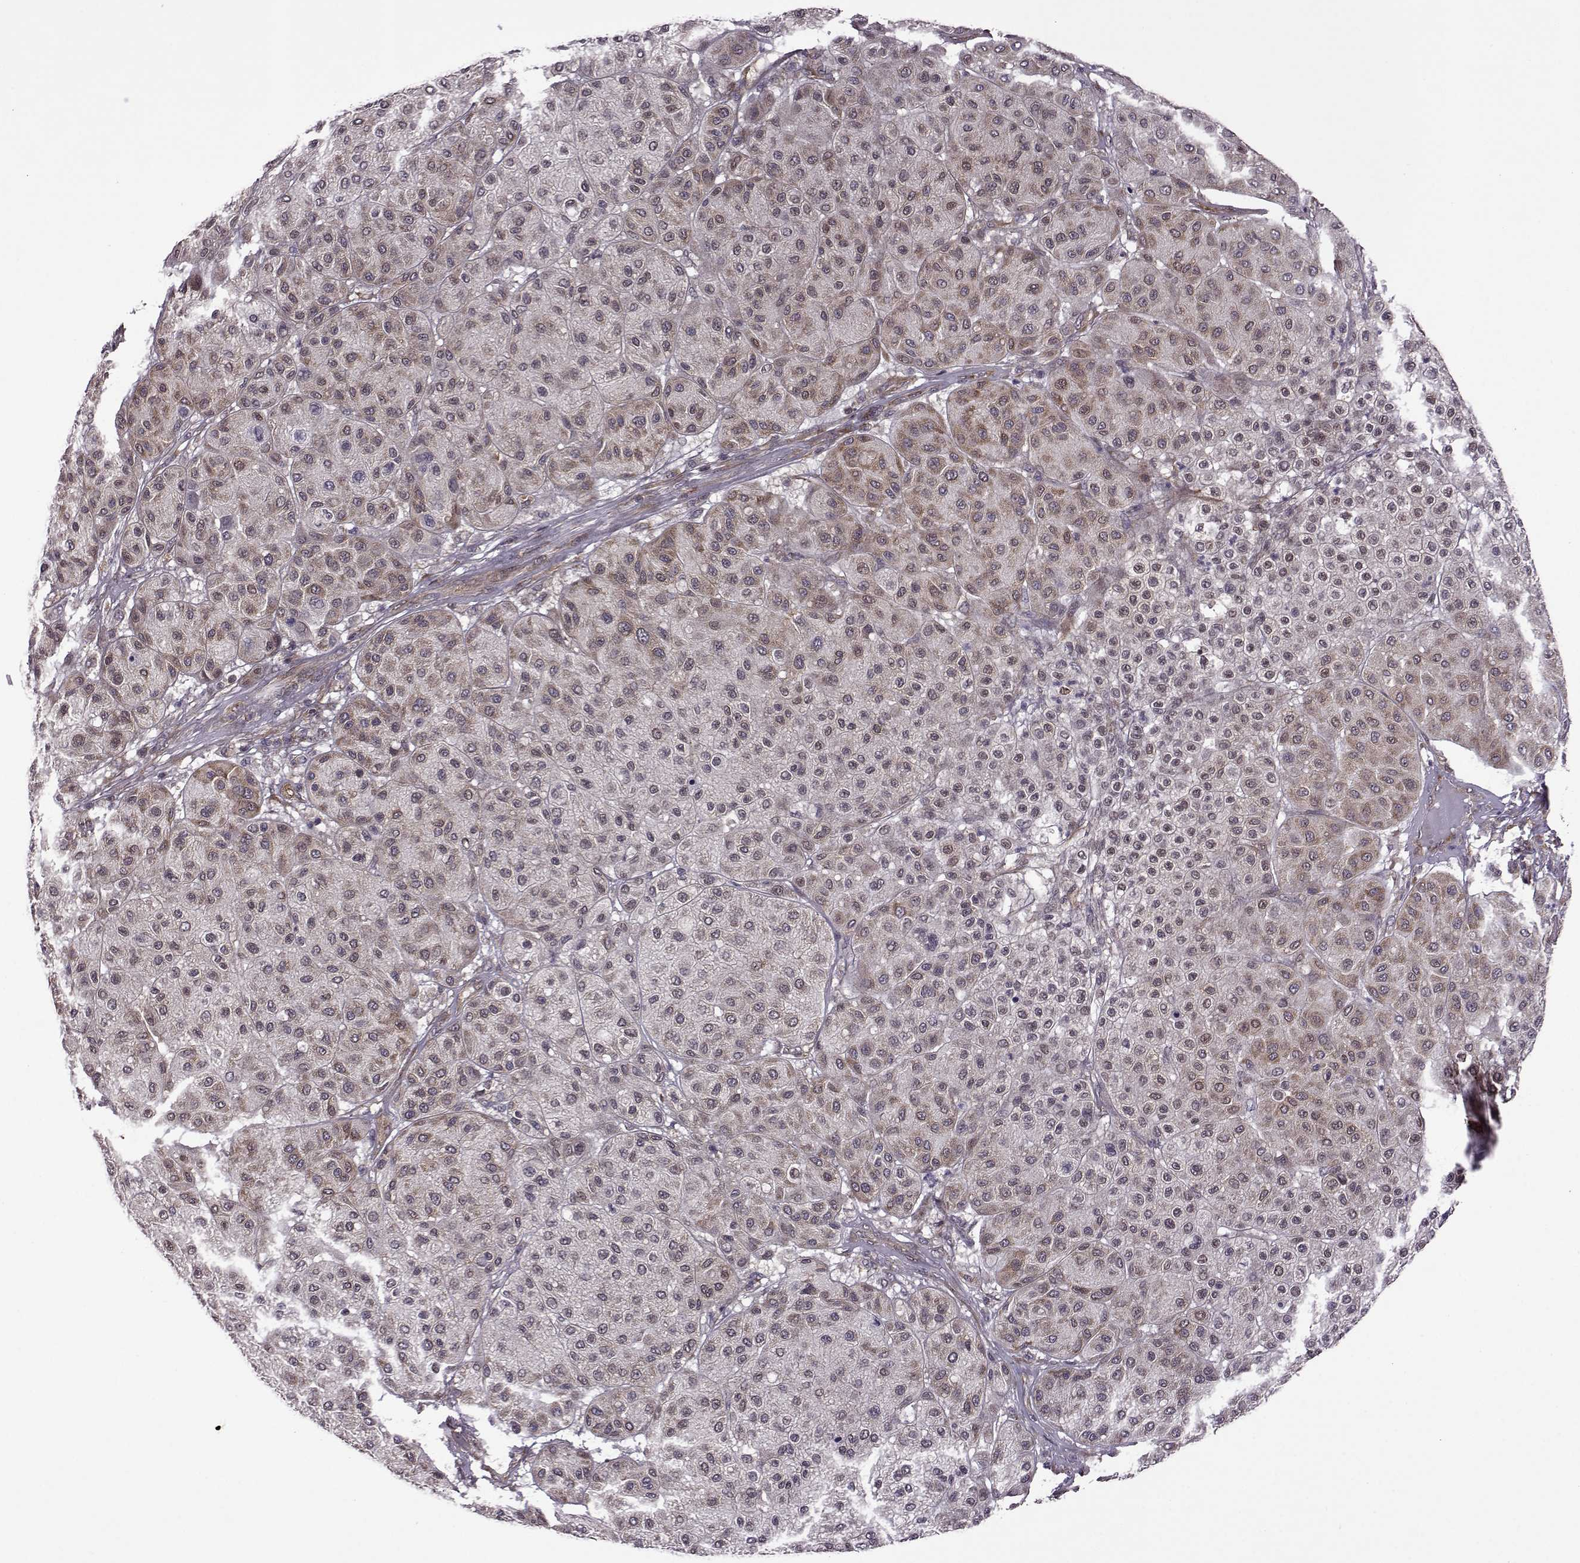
{"staining": {"intensity": "moderate", "quantity": "25%-75%", "location": "cytoplasmic/membranous"}, "tissue": "melanoma", "cell_type": "Tumor cells", "image_type": "cancer", "snomed": [{"axis": "morphology", "description": "Malignant melanoma, Metastatic site"}, {"axis": "topography", "description": "Smooth muscle"}], "caption": "DAB (3,3'-diaminobenzidine) immunohistochemical staining of human melanoma demonstrates moderate cytoplasmic/membranous protein staining in approximately 25%-75% of tumor cells.", "gene": "URI1", "patient": {"sex": "male", "age": 41}}